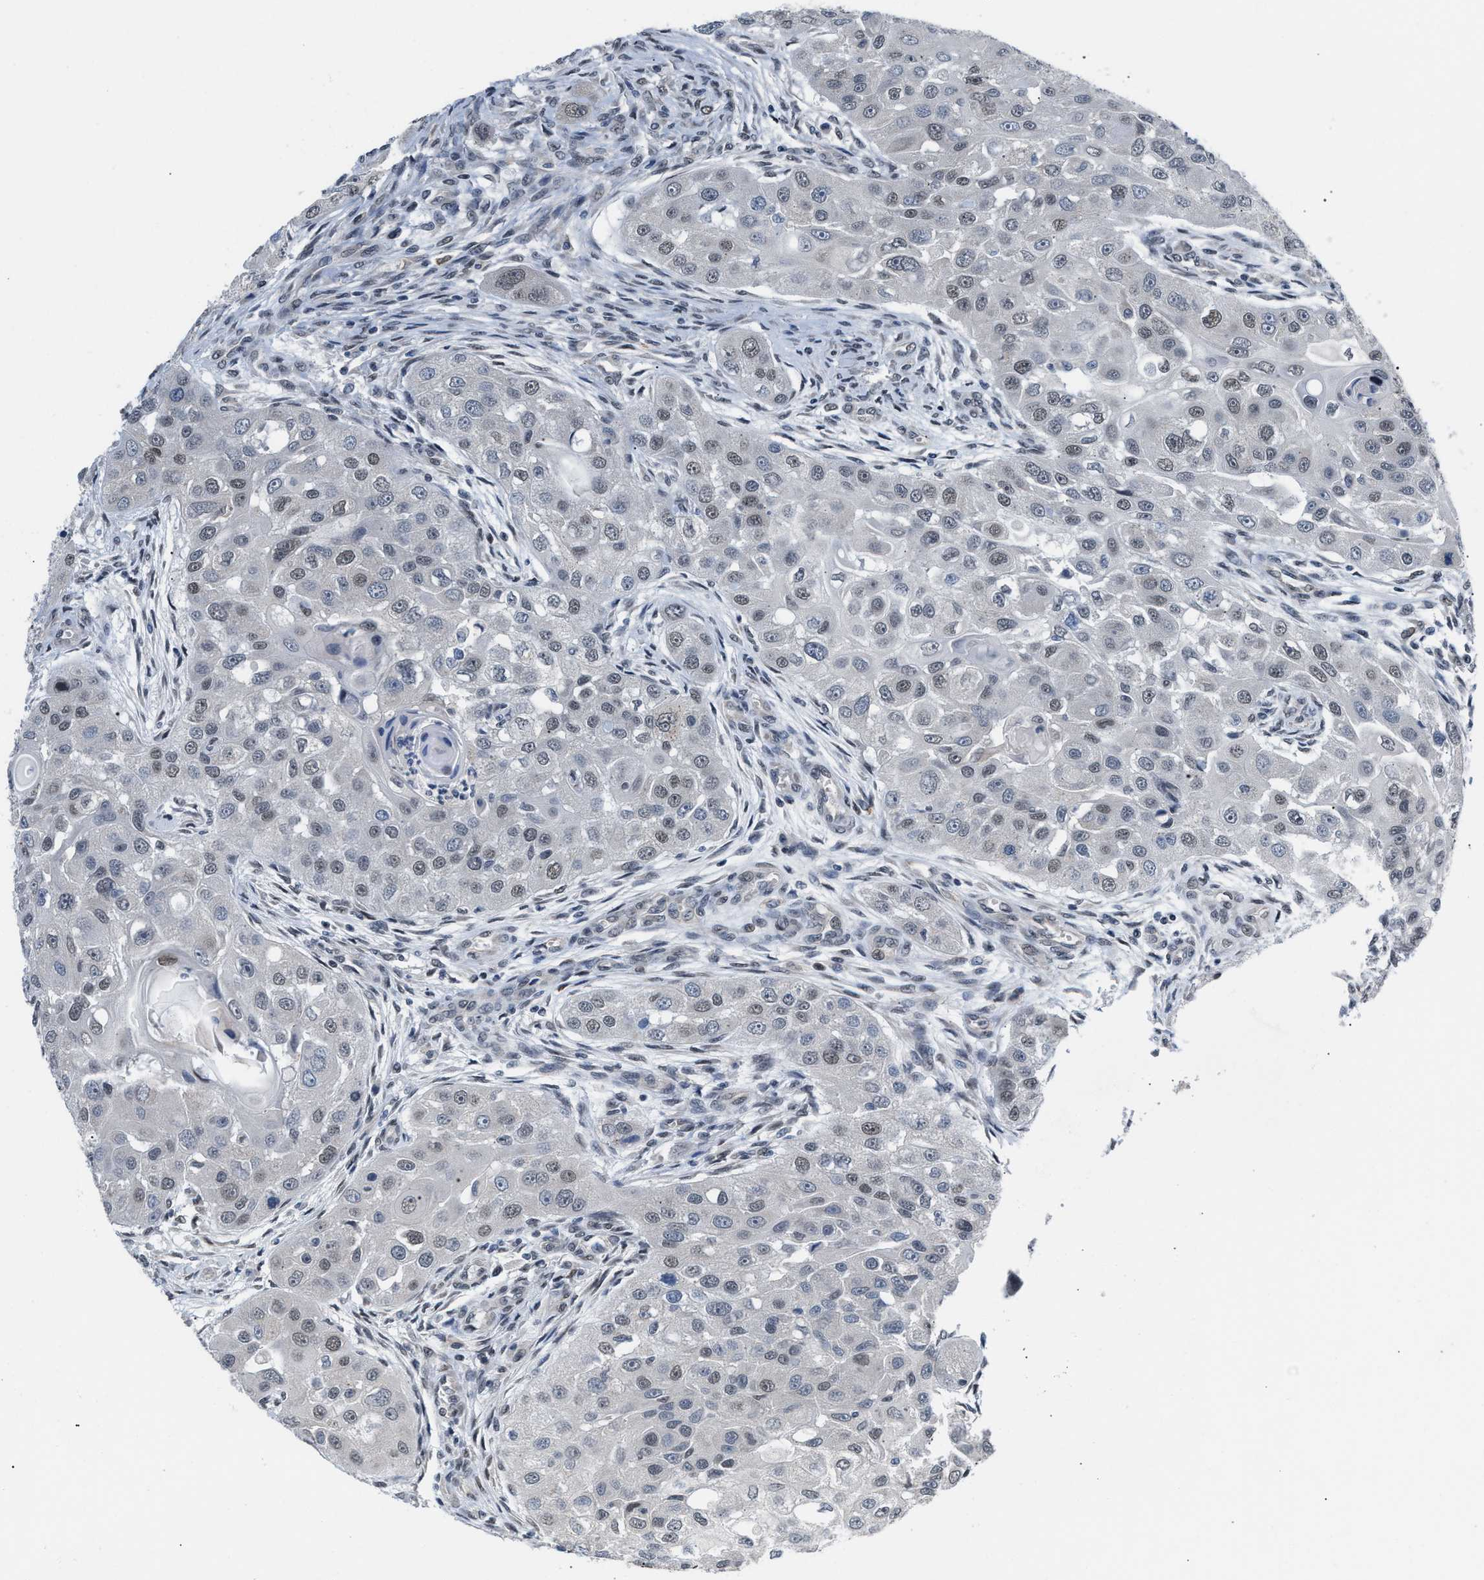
{"staining": {"intensity": "weak", "quantity": "25%-75%", "location": "nuclear"}, "tissue": "head and neck cancer", "cell_type": "Tumor cells", "image_type": "cancer", "snomed": [{"axis": "morphology", "description": "Normal tissue, NOS"}, {"axis": "morphology", "description": "Squamous cell carcinoma, NOS"}, {"axis": "topography", "description": "Skeletal muscle"}, {"axis": "topography", "description": "Head-Neck"}], "caption": "Squamous cell carcinoma (head and neck) stained with IHC shows weak nuclear positivity in approximately 25%-75% of tumor cells.", "gene": "TXNRD3", "patient": {"sex": "male", "age": 51}}